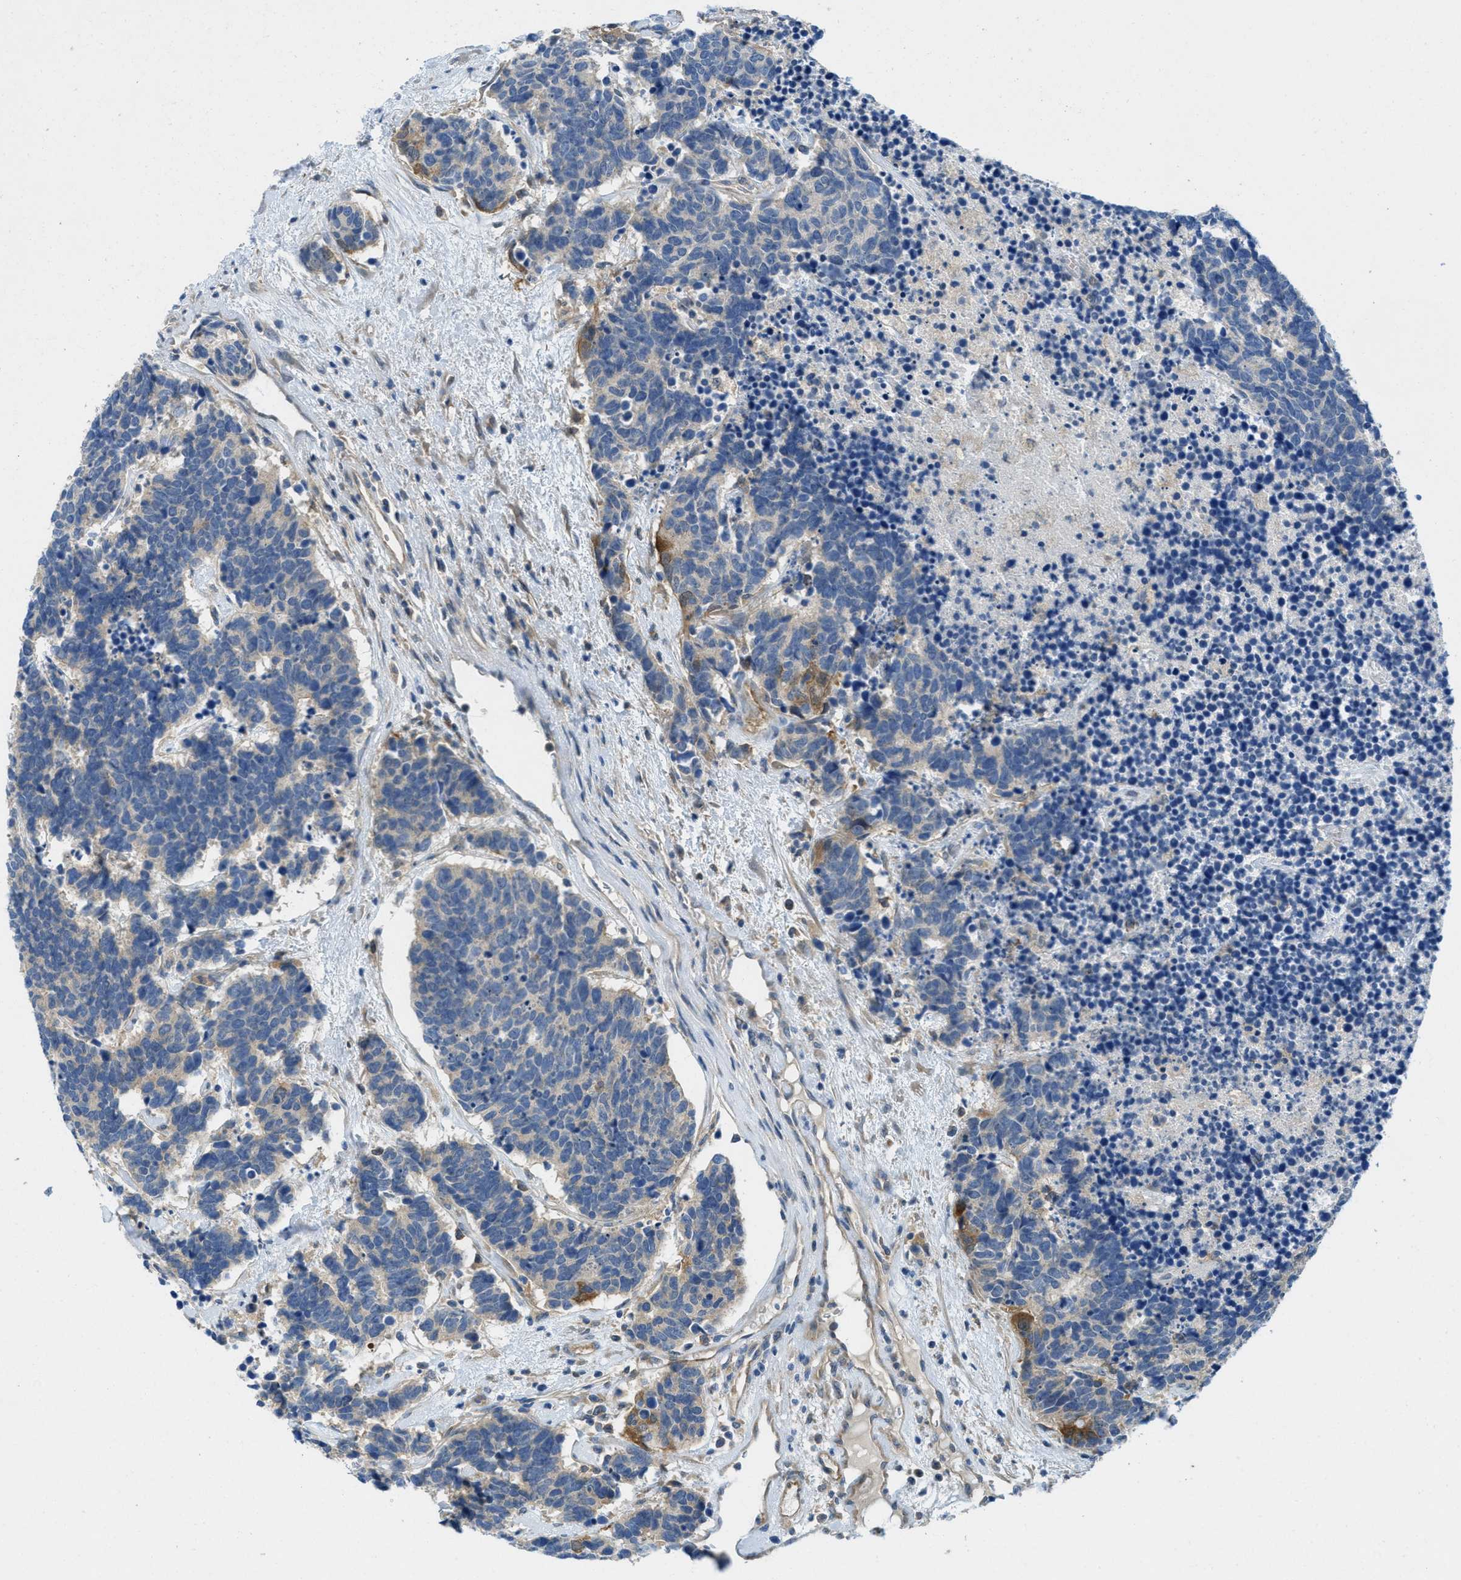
{"staining": {"intensity": "weak", "quantity": "<25%", "location": "cytoplasmic/membranous"}, "tissue": "carcinoid", "cell_type": "Tumor cells", "image_type": "cancer", "snomed": [{"axis": "morphology", "description": "Carcinoma, NOS"}, {"axis": "morphology", "description": "Carcinoid, malignant, NOS"}, {"axis": "topography", "description": "Urinary bladder"}], "caption": "There is no significant positivity in tumor cells of carcinoid. (DAB IHC, high magnification).", "gene": "RIPK2", "patient": {"sex": "male", "age": 57}}